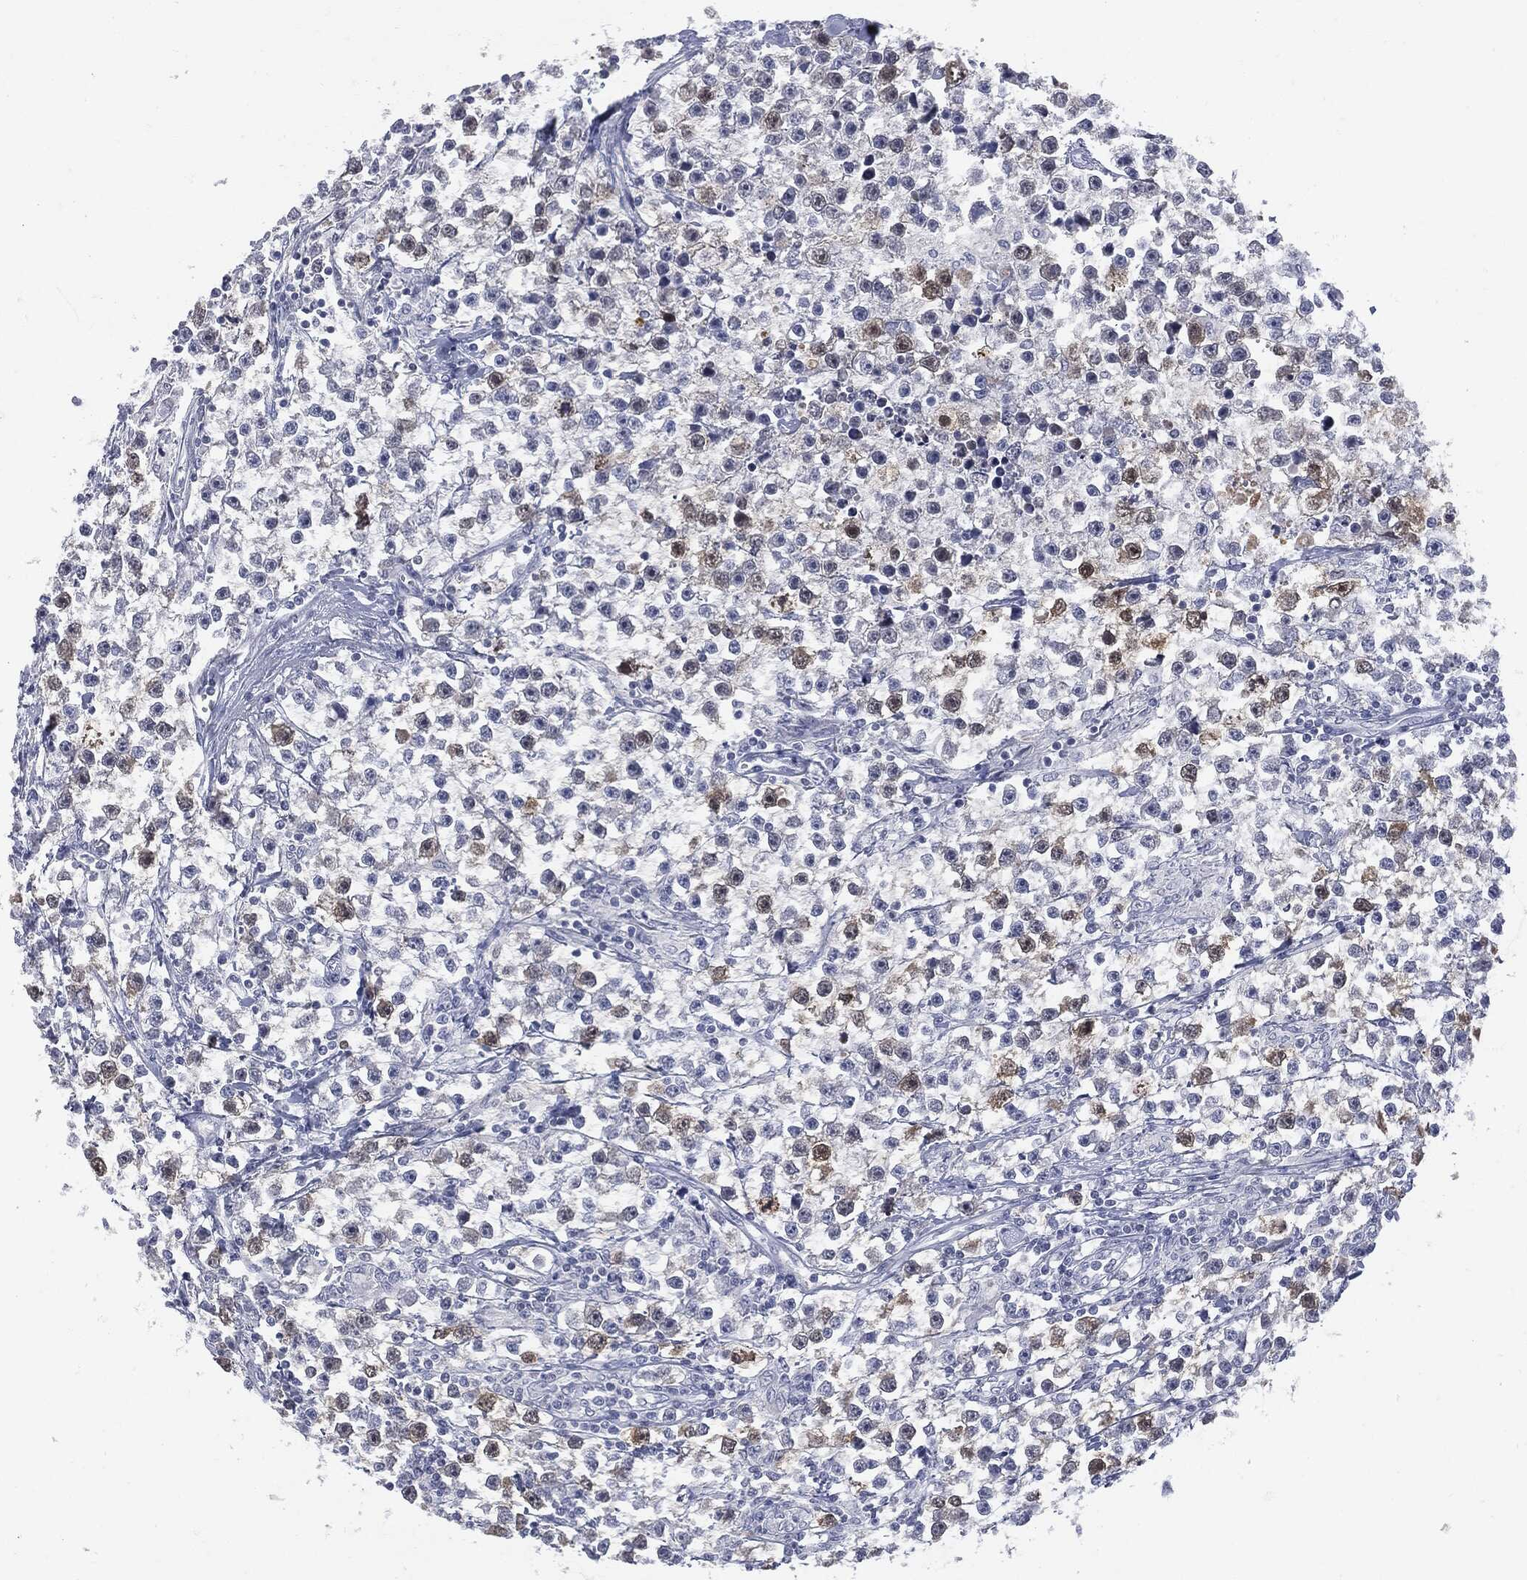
{"staining": {"intensity": "moderate", "quantity": "<25%", "location": "cytoplasmic/membranous"}, "tissue": "testis cancer", "cell_type": "Tumor cells", "image_type": "cancer", "snomed": [{"axis": "morphology", "description": "Seminoma, NOS"}, {"axis": "topography", "description": "Testis"}], "caption": "Moderate cytoplasmic/membranous protein positivity is identified in about <25% of tumor cells in seminoma (testis).", "gene": "UBE2C", "patient": {"sex": "male", "age": 59}}